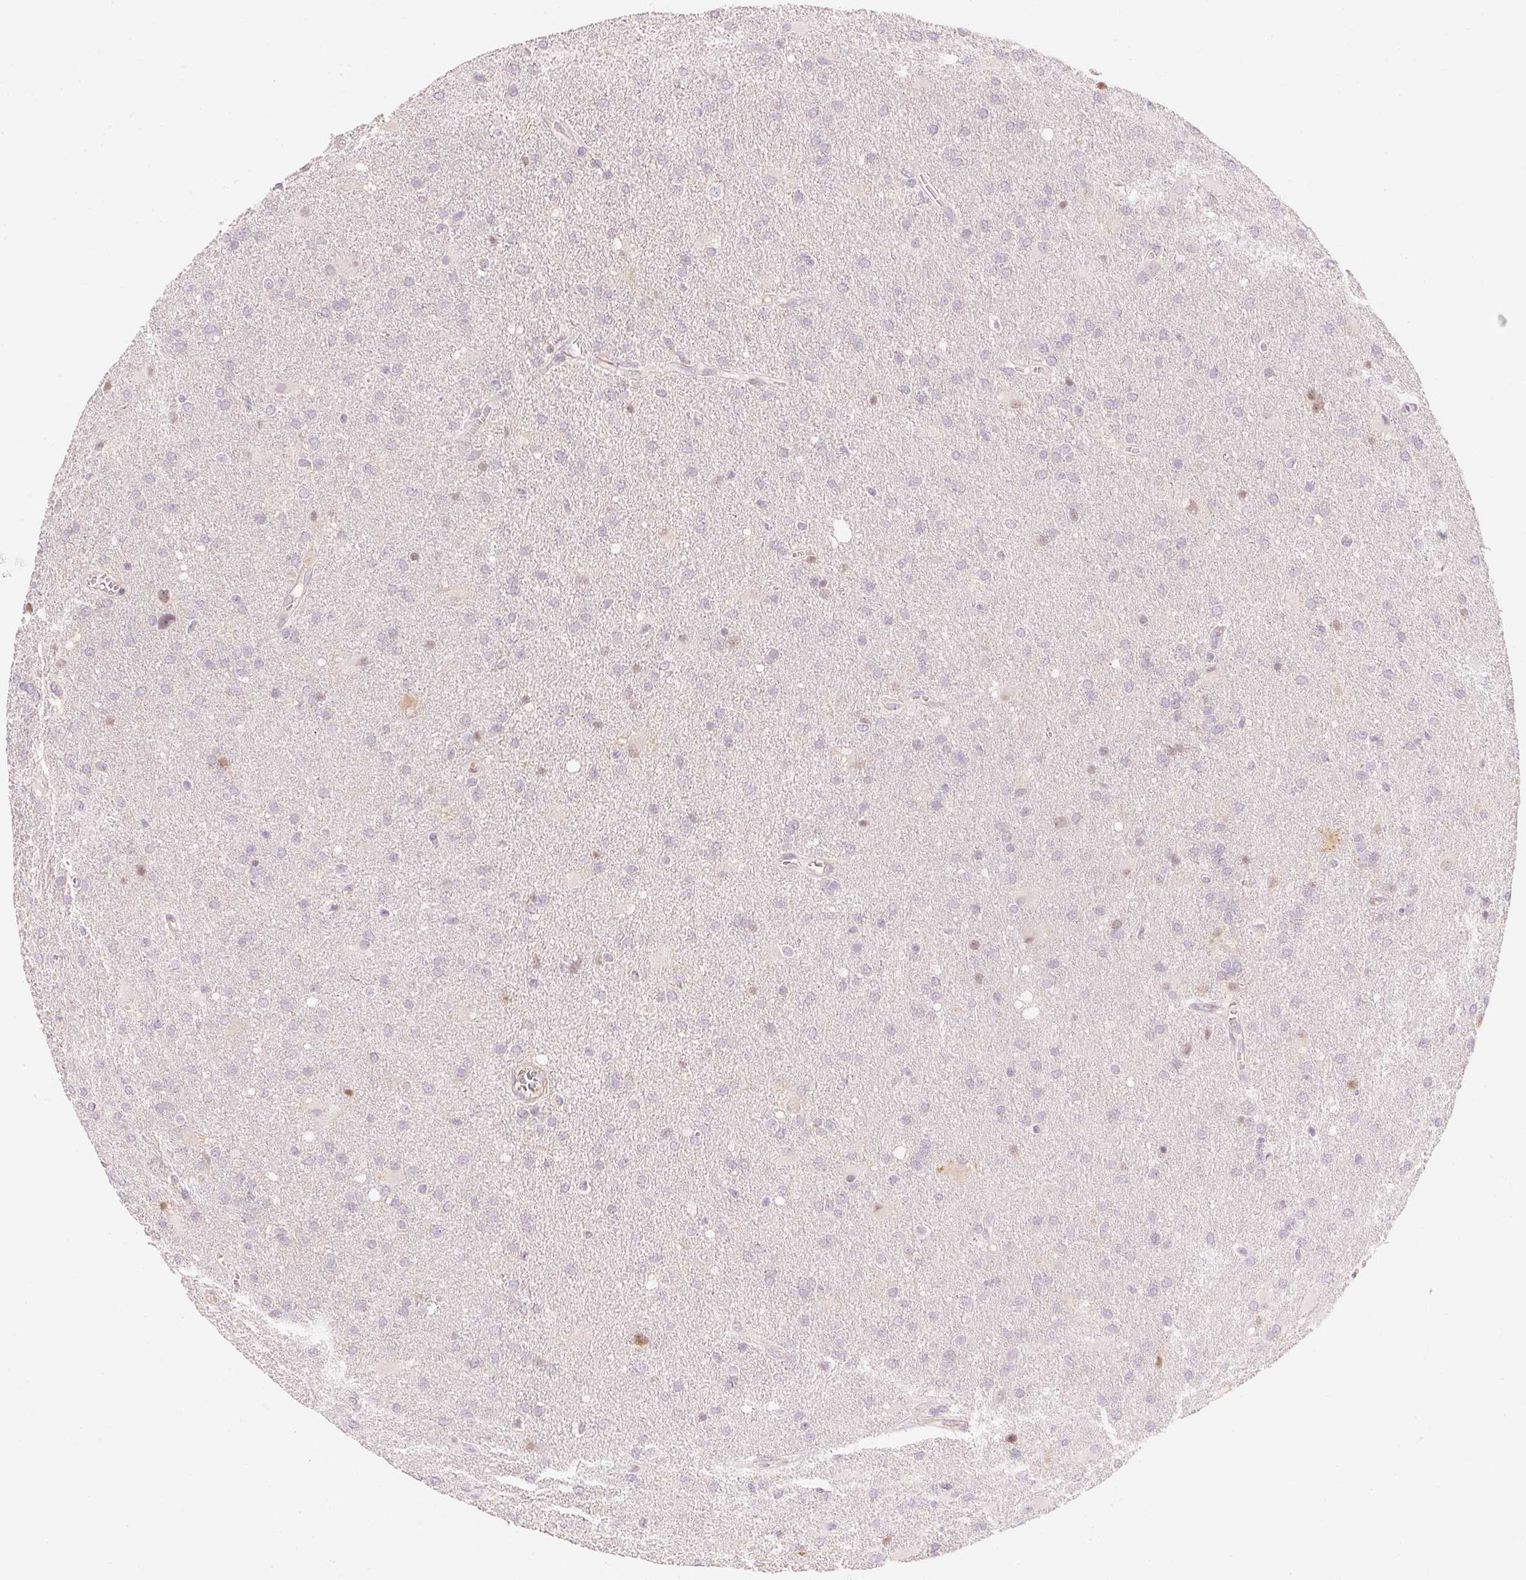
{"staining": {"intensity": "negative", "quantity": "none", "location": "none"}, "tissue": "glioma", "cell_type": "Tumor cells", "image_type": "cancer", "snomed": [{"axis": "morphology", "description": "Glioma, malignant, Low grade"}, {"axis": "topography", "description": "Brain"}], "caption": "The IHC image has no significant positivity in tumor cells of glioma tissue.", "gene": "RMDN2", "patient": {"sex": "male", "age": 66}}